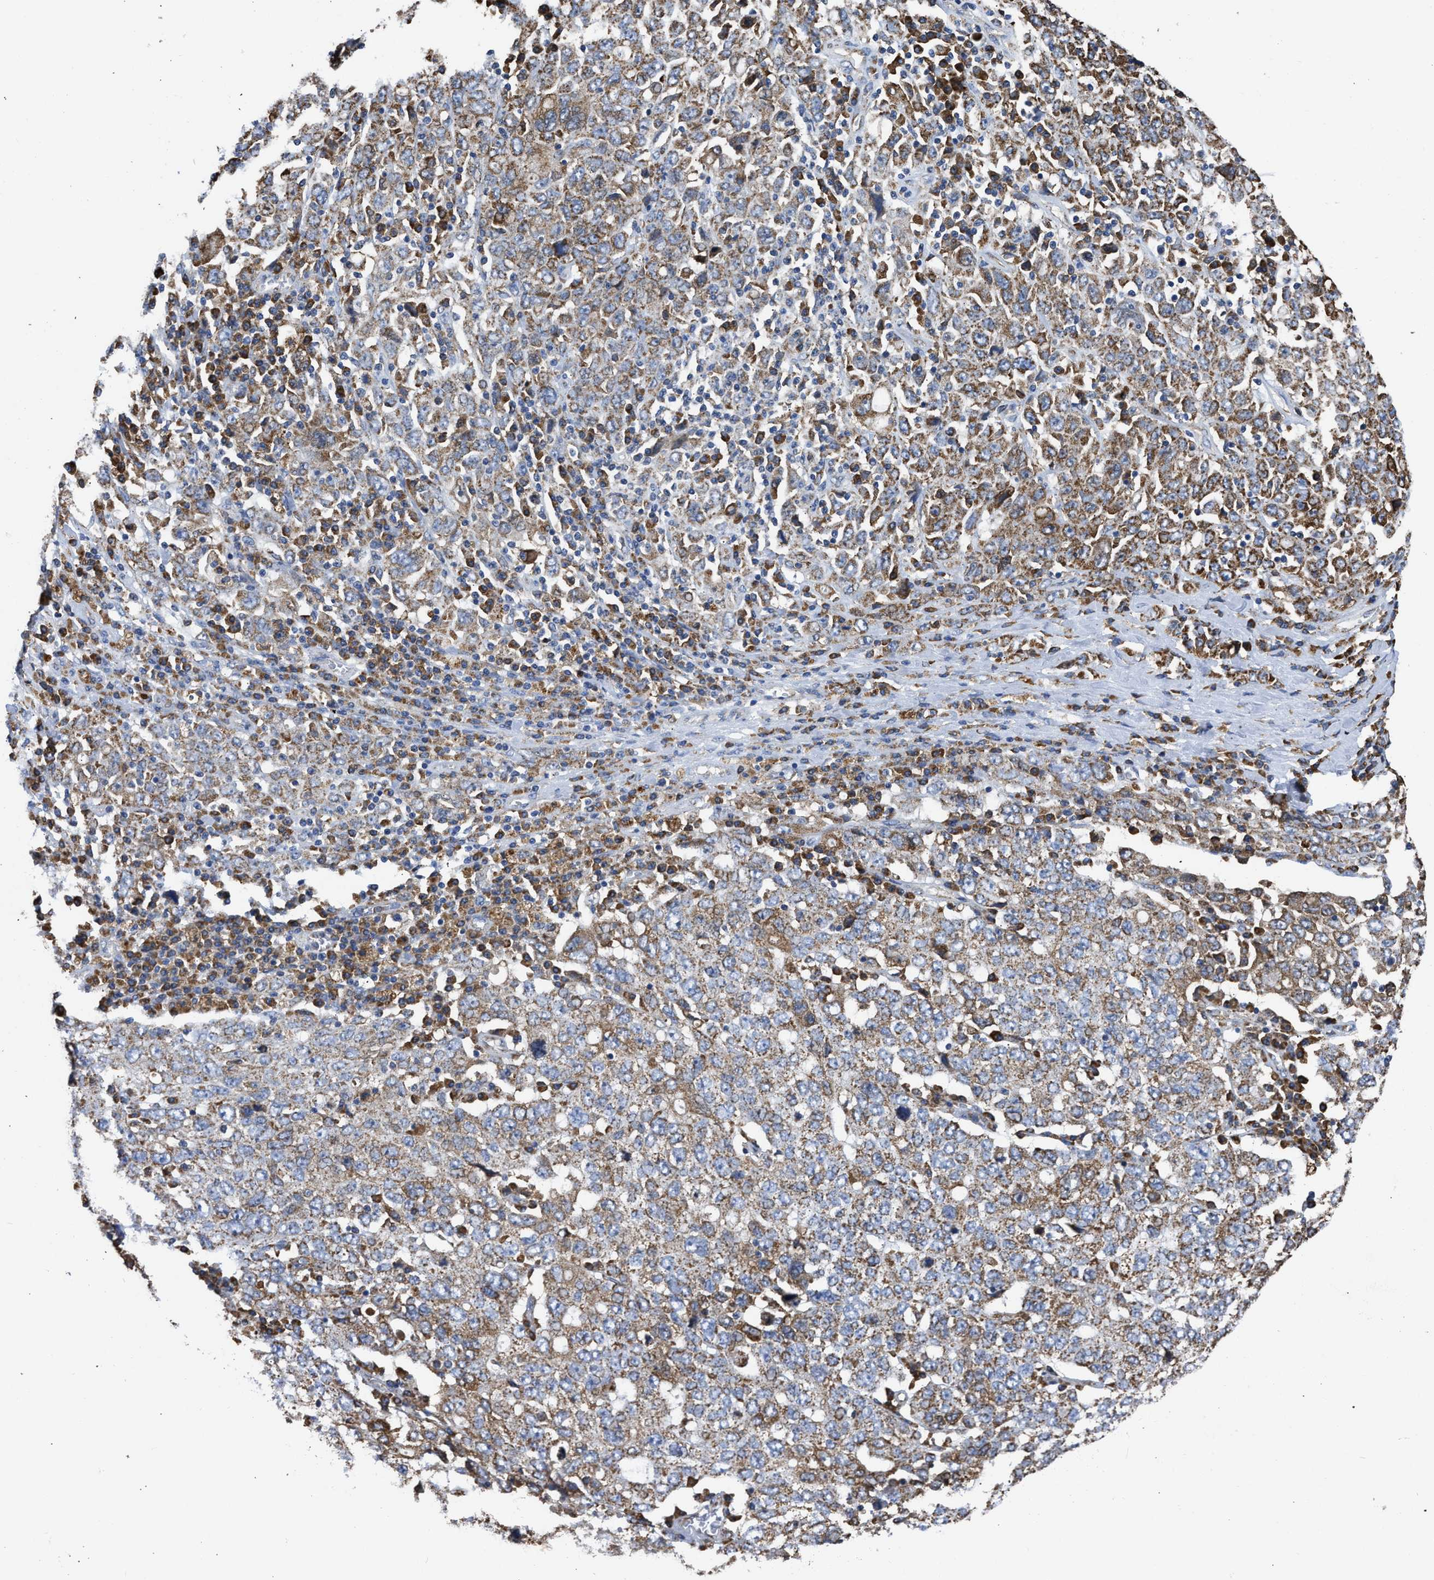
{"staining": {"intensity": "moderate", "quantity": ">75%", "location": "cytoplasmic/membranous"}, "tissue": "ovarian cancer", "cell_type": "Tumor cells", "image_type": "cancer", "snomed": [{"axis": "morphology", "description": "Carcinoma, endometroid"}, {"axis": "topography", "description": "Ovary"}], "caption": "Immunohistochemical staining of ovarian cancer (endometroid carcinoma) displays moderate cytoplasmic/membranous protein staining in approximately >75% of tumor cells. (Brightfield microscopy of DAB IHC at high magnification).", "gene": "CYCS", "patient": {"sex": "female", "age": 62}}